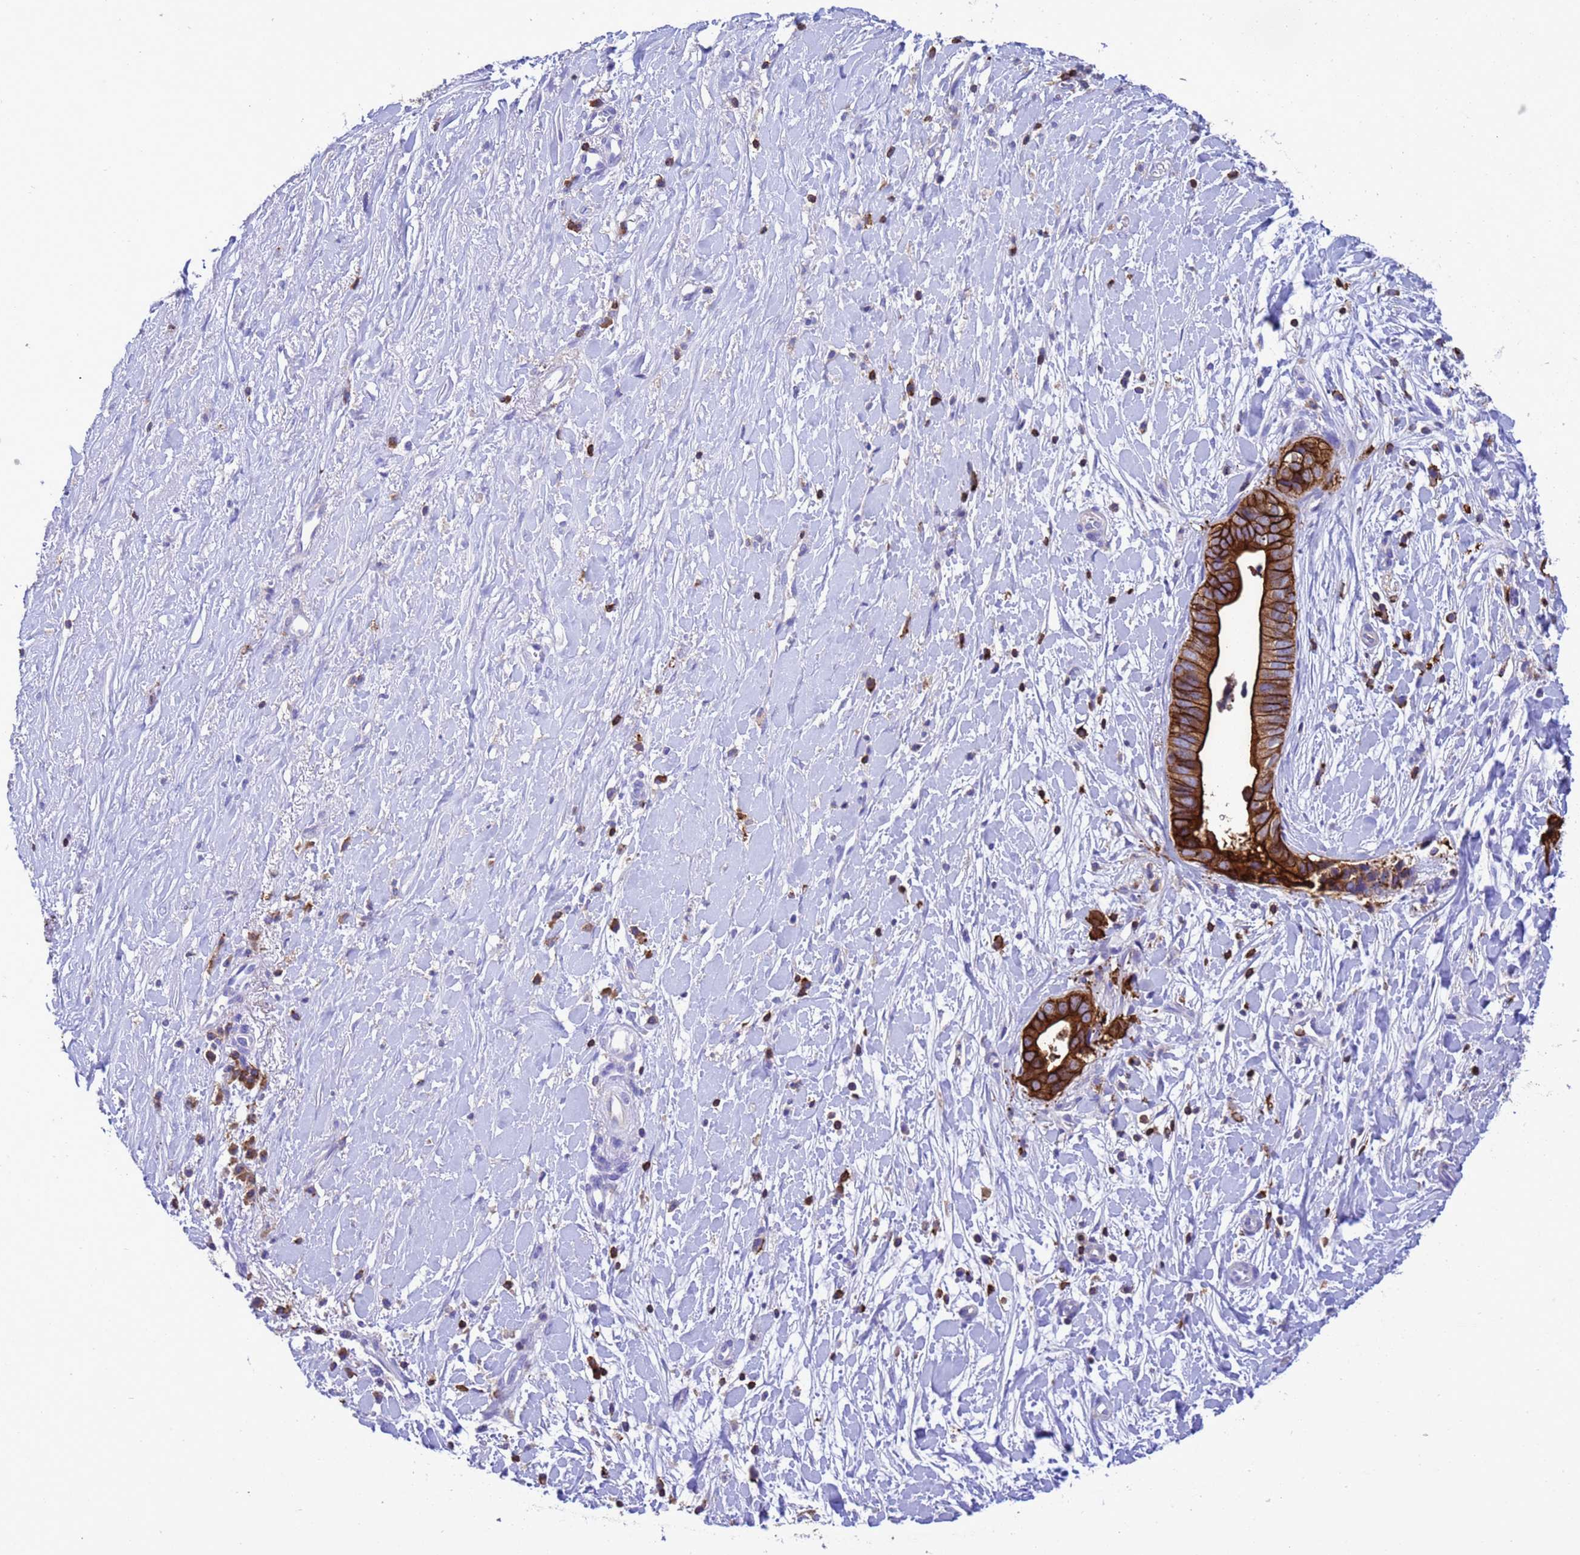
{"staining": {"intensity": "strong", "quantity": ">75%", "location": "cytoplasmic/membranous"}, "tissue": "liver cancer", "cell_type": "Tumor cells", "image_type": "cancer", "snomed": [{"axis": "morphology", "description": "Cholangiocarcinoma"}, {"axis": "topography", "description": "Liver"}], "caption": "Brown immunohistochemical staining in liver cancer (cholangiocarcinoma) demonstrates strong cytoplasmic/membranous expression in approximately >75% of tumor cells. (DAB IHC, brown staining for protein, blue staining for nuclei).", "gene": "EZR", "patient": {"sex": "female", "age": 79}}